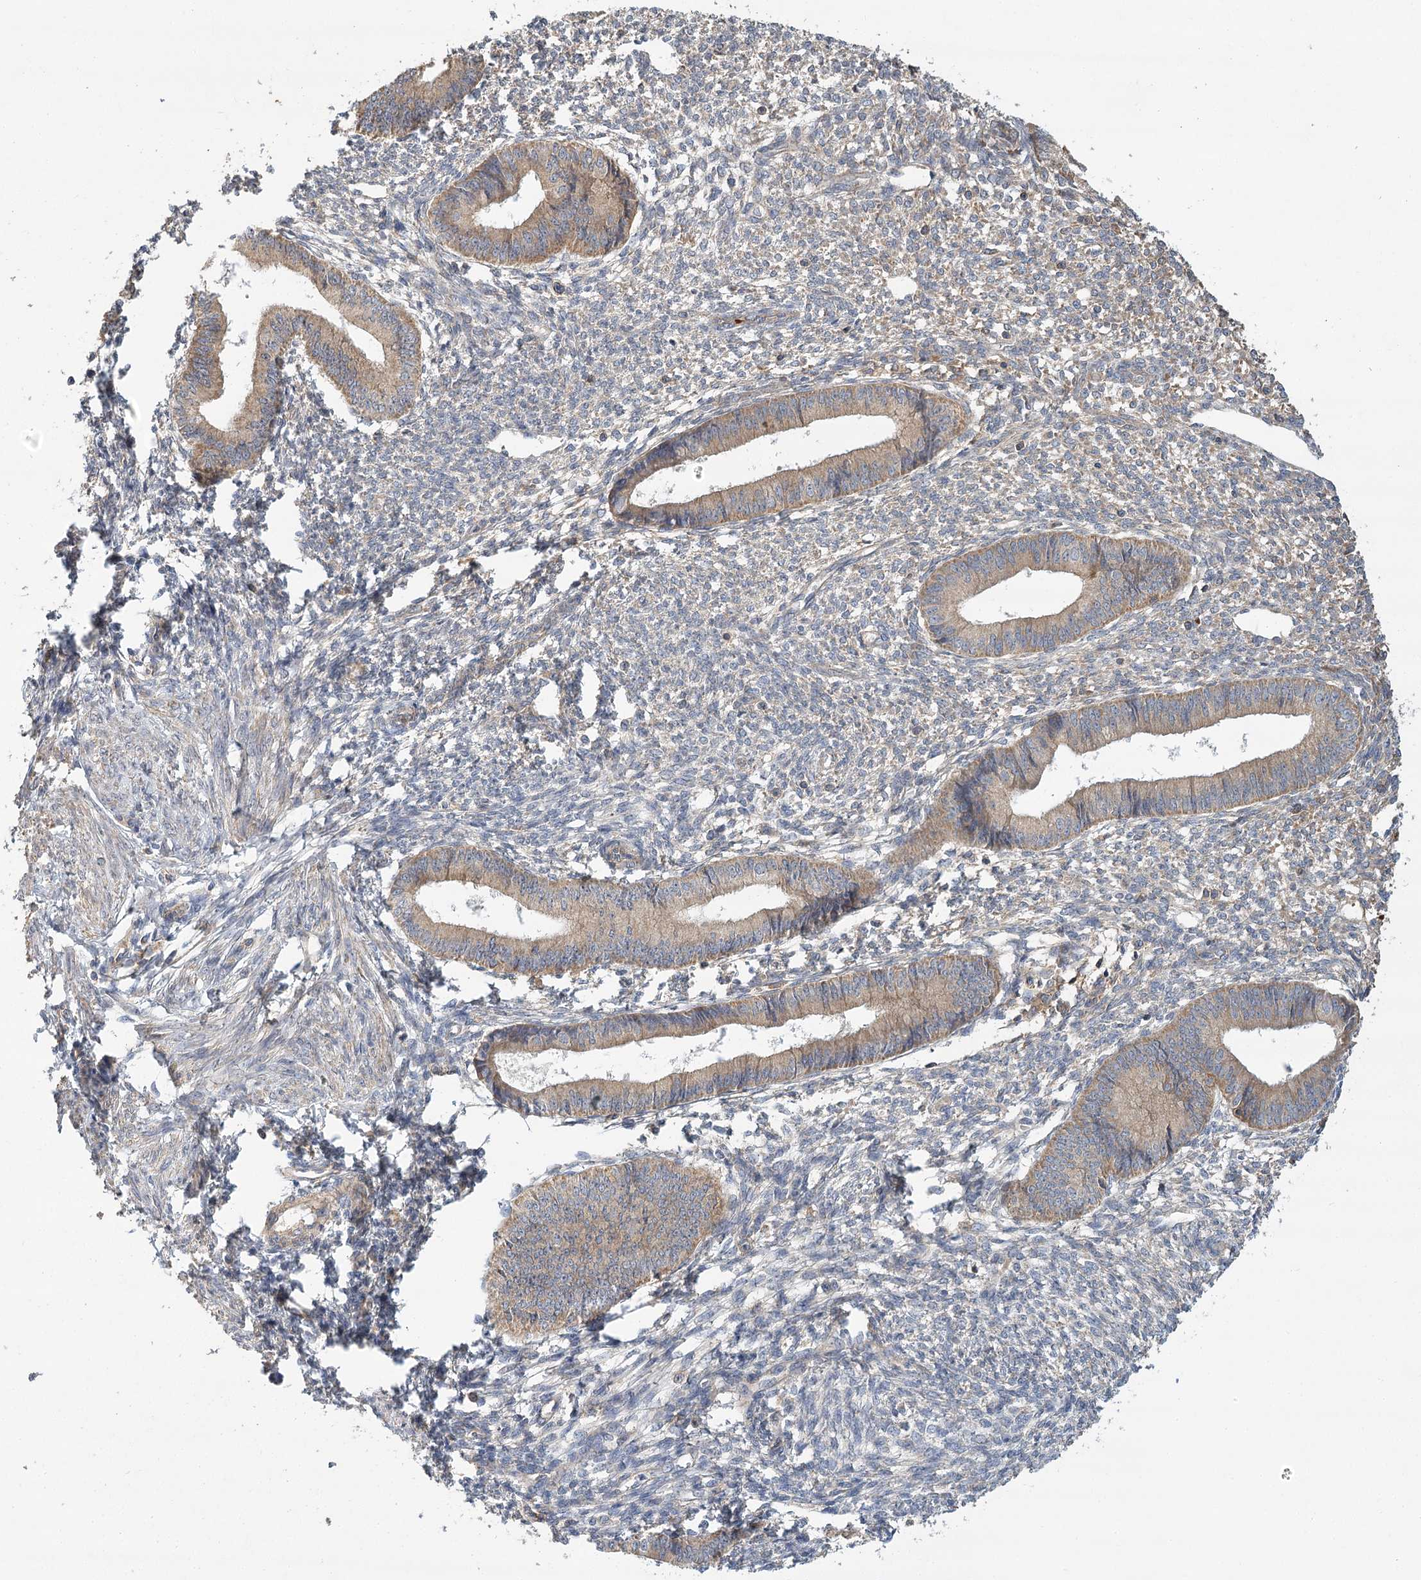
{"staining": {"intensity": "weak", "quantity": "25%-75%", "location": "cytoplasmic/membranous"}, "tissue": "endometrium", "cell_type": "Cells in endometrial stroma", "image_type": "normal", "snomed": [{"axis": "morphology", "description": "Normal tissue, NOS"}, {"axis": "topography", "description": "Endometrium"}], "caption": "This is an image of immunohistochemistry staining of benign endometrium, which shows weak staining in the cytoplasmic/membranous of cells in endometrial stroma.", "gene": "LSS", "patient": {"sex": "female", "age": 46}}